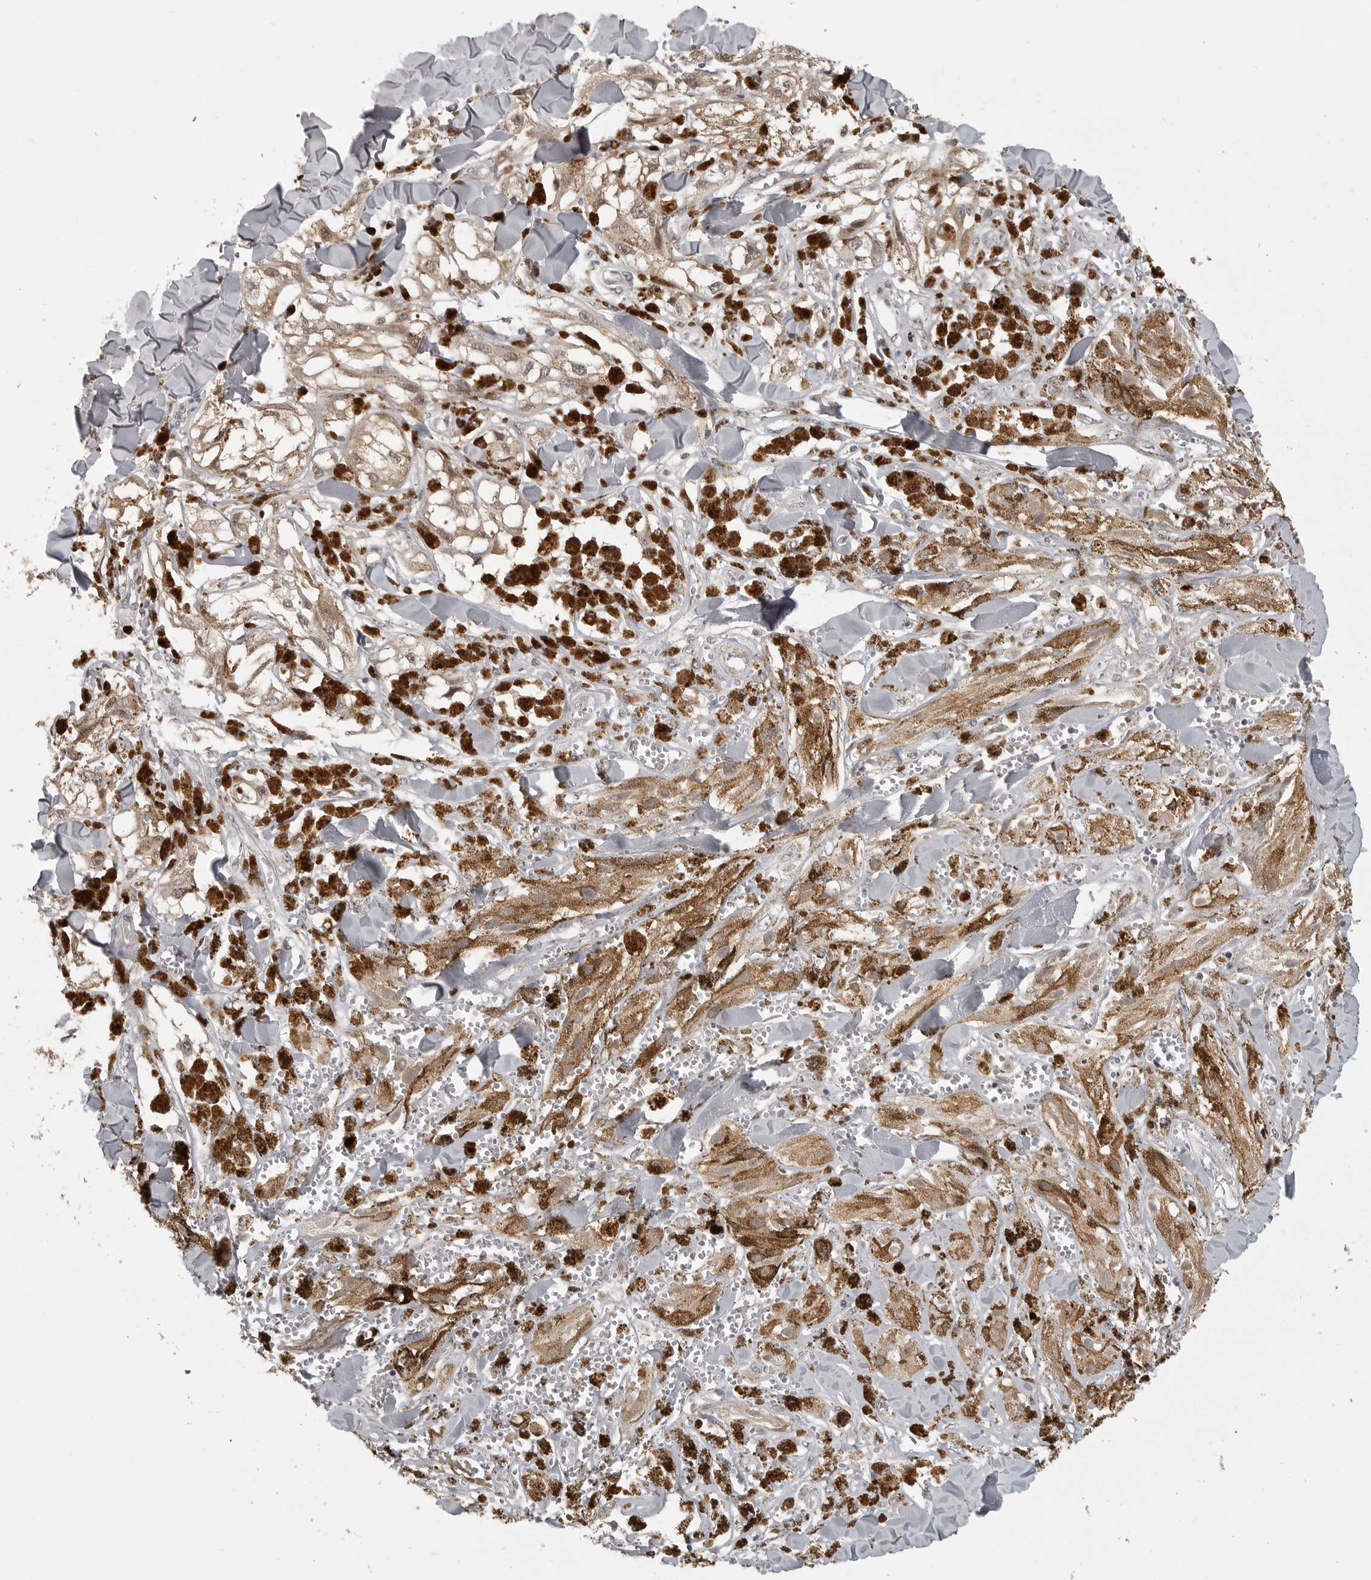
{"staining": {"intensity": "moderate", "quantity": ">75%", "location": "cytoplasmic/membranous"}, "tissue": "melanoma", "cell_type": "Tumor cells", "image_type": "cancer", "snomed": [{"axis": "morphology", "description": "Malignant melanoma, NOS"}, {"axis": "topography", "description": "Skin"}], "caption": "This micrograph exhibits immunohistochemistry staining of melanoma, with medium moderate cytoplasmic/membranous positivity in about >75% of tumor cells.", "gene": "UROD", "patient": {"sex": "male", "age": 88}}